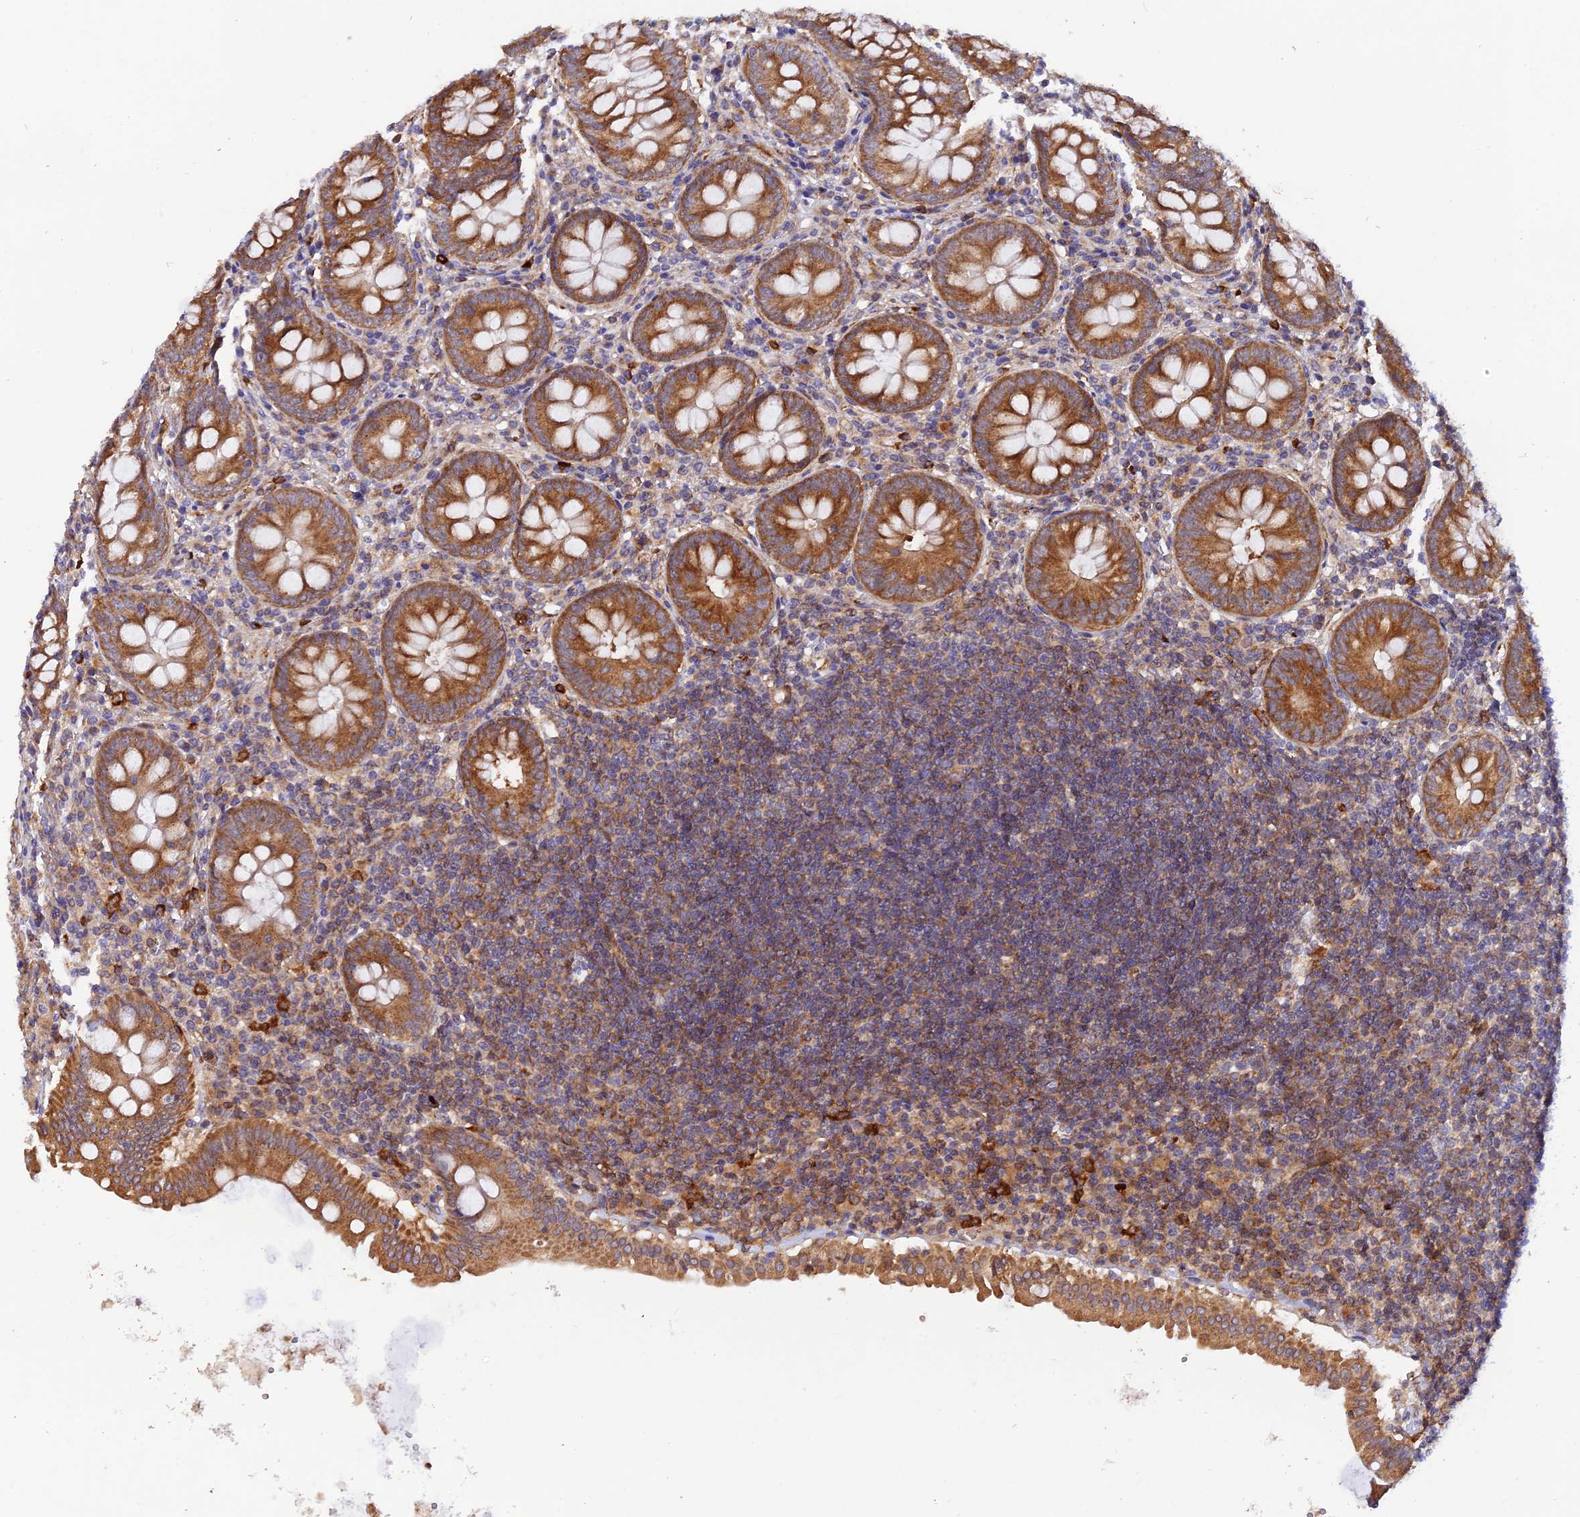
{"staining": {"intensity": "strong", "quantity": ">75%", "location": "cytoplasmic/membranous"}, "tissue": "appendix", "cell_type": "Glandular cells", "image_type": "normal", "snomed": [{"axis": "morphology", "description": "Normal tissue, NOS"}, {"axis": "topography", "description": "Appendix"}], "caption": "This histopathology image exhibits benign appendix stained with immunohistochemistry (IHC) to label a protein in brown. The cytoplasmic/membranous of glandular cells show strong positivity for the protein. Nuclei are counter-stained blue.", "gene": "WDFY4", "patient": {"sex": "female", "age": 54}}